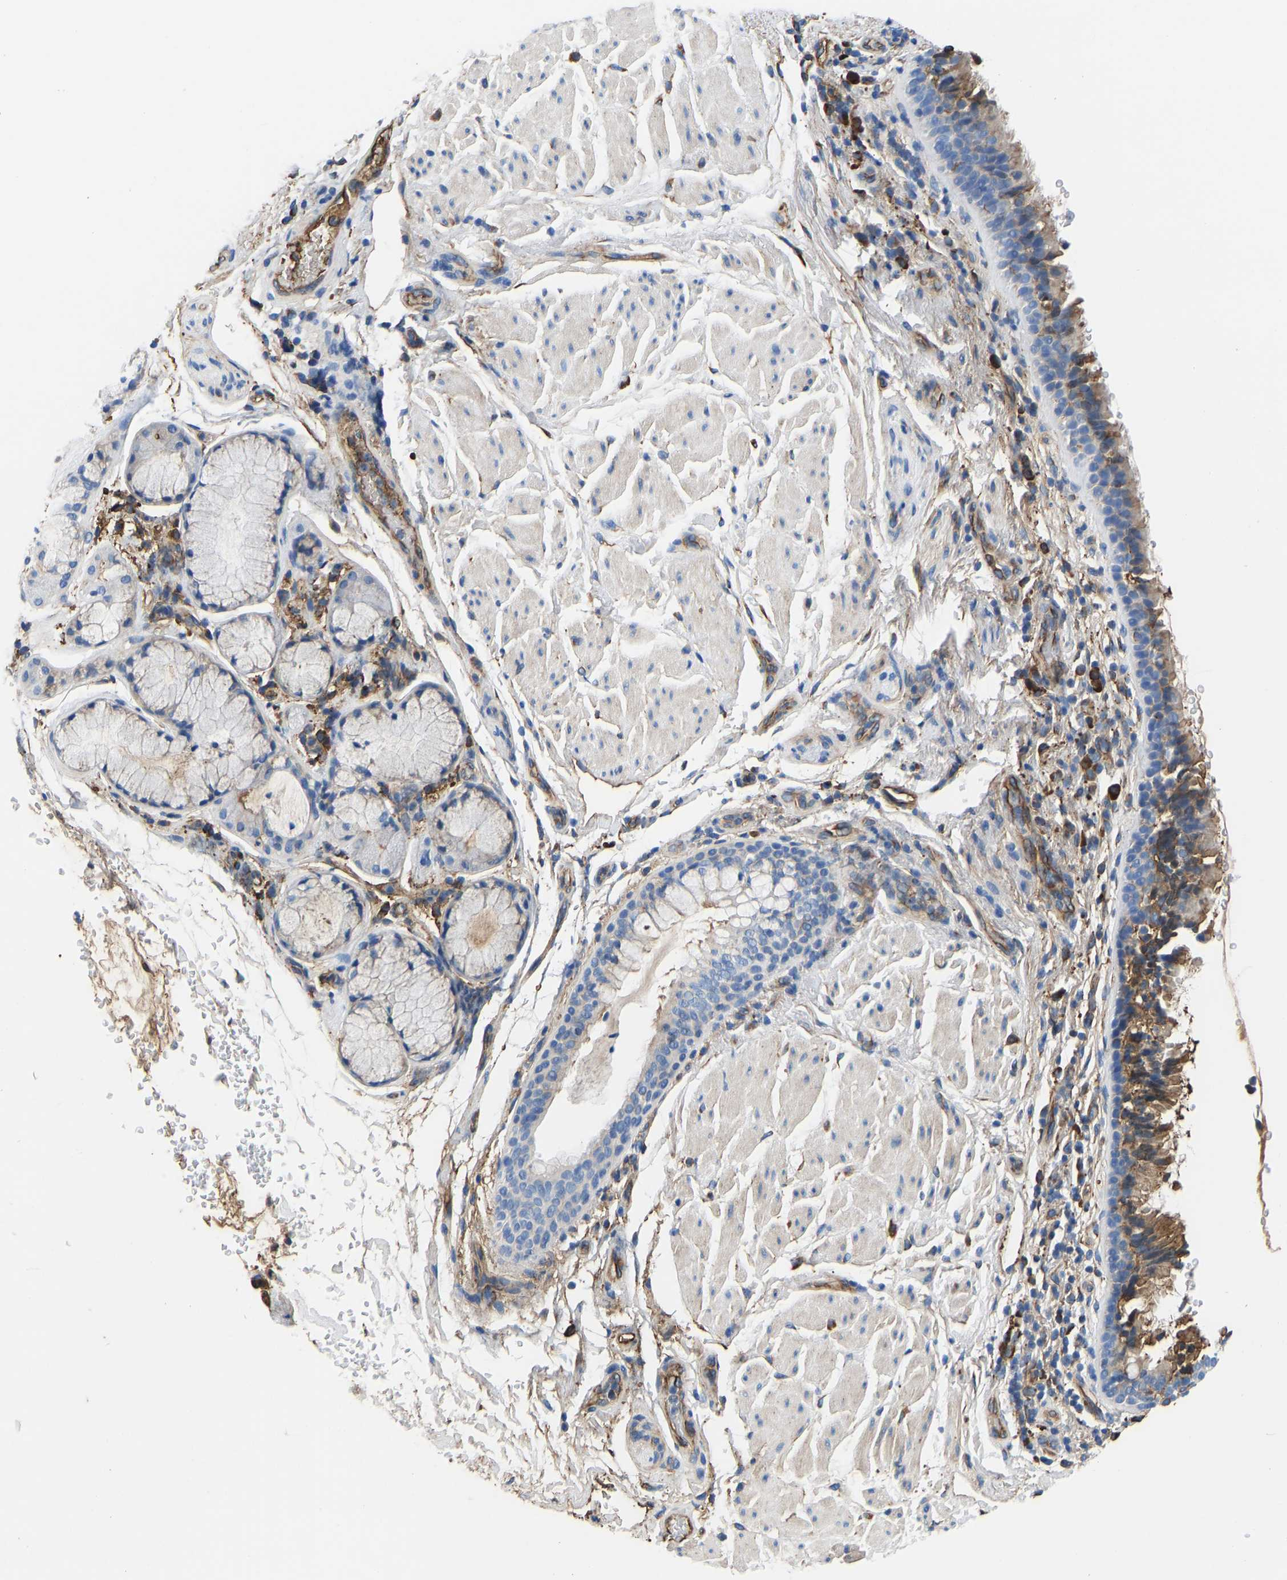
{"staining": {"intensity": "moderate", "quantity": "25%-75%", "location": "cytoplasmic/membranous"}, "tissue": "bronchus", "cell_type": "Respiratory epithelial cells", "image_type": "normal", "snomed": [{"axis": "morphology", "description": "Normal tissue, NOS"}, {"axis": "morphology", "description": "Inflammation, NOS"}, {"axis": "topography", "description": "Cartilage tissue"}, {"axis": "topography", "description": "Bronchus"}], "caption": "Protein expression analysis of unremarkable bronchus demonstrates moderate cytoplasmic/membranous staining in about 25%-75% of respiratory epithelial cells.", "gene": "HSPG2", "patient": {"sex": "male", "age": 77}}